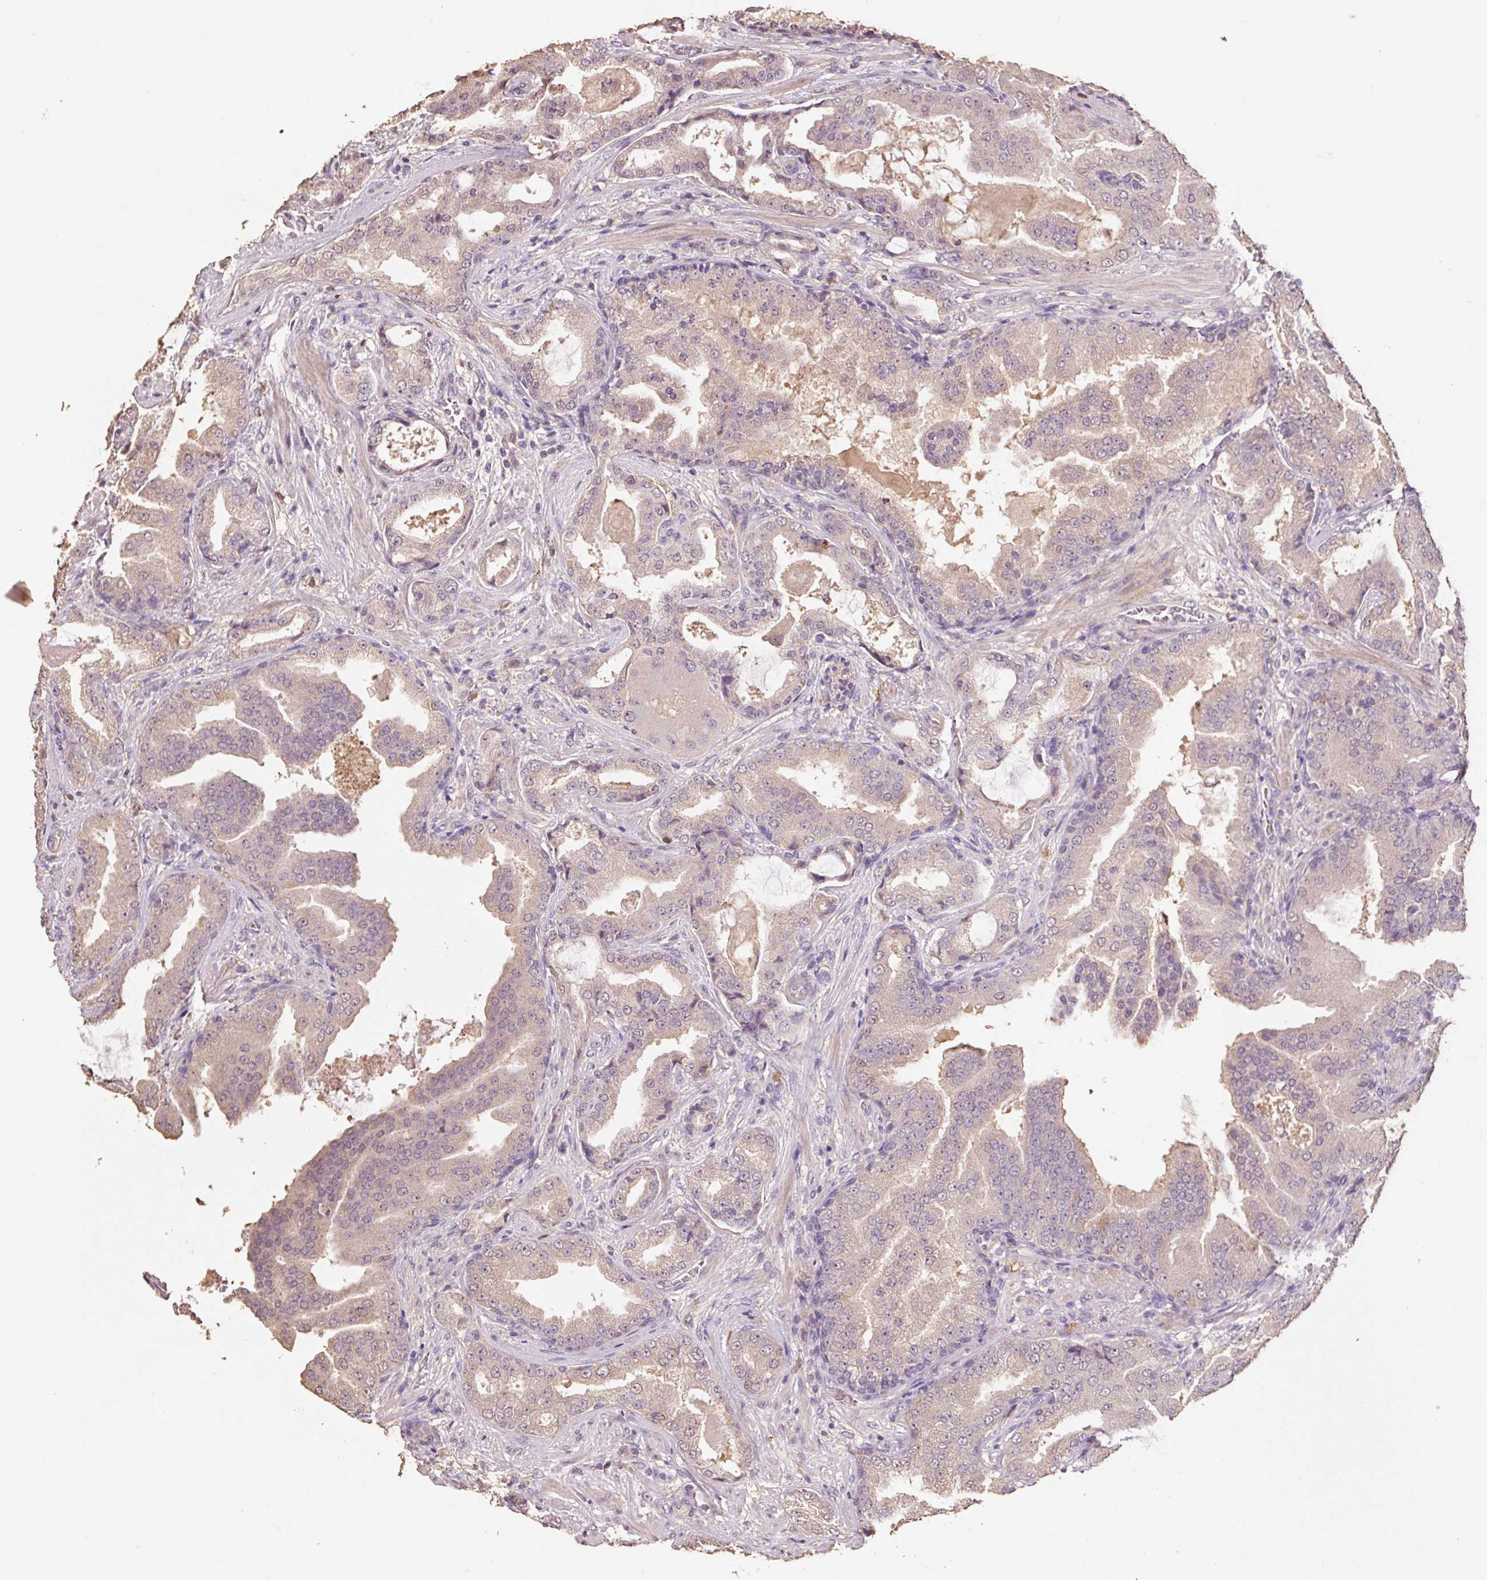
{"staining": {"intensity": "weak", "quantity": ">75%", "location": "cytoplasmic/membranous,nuclear"}, "tissue": "prostate cancer", "cell_type": "Tumor cells", "image_type": "cancer", "snomed": [{"axis": "morphology", "description": "Adenocarcinoma, High grade"}, {"axis": "topography", "description": "Prostate"}], "caption": "Brown immunohistochemical staining in human high-grade adenocarcinoma (prostate) shows weak cytoplasmic/membranous and nuclear staining in about >75% of tumor cells. (DAB (3,3'-diaminobenzidine) = brown stain, brightfield microscopy at high magnification).", "gene": "HERC2", "patient": {"sex": "male", "age": 68}}